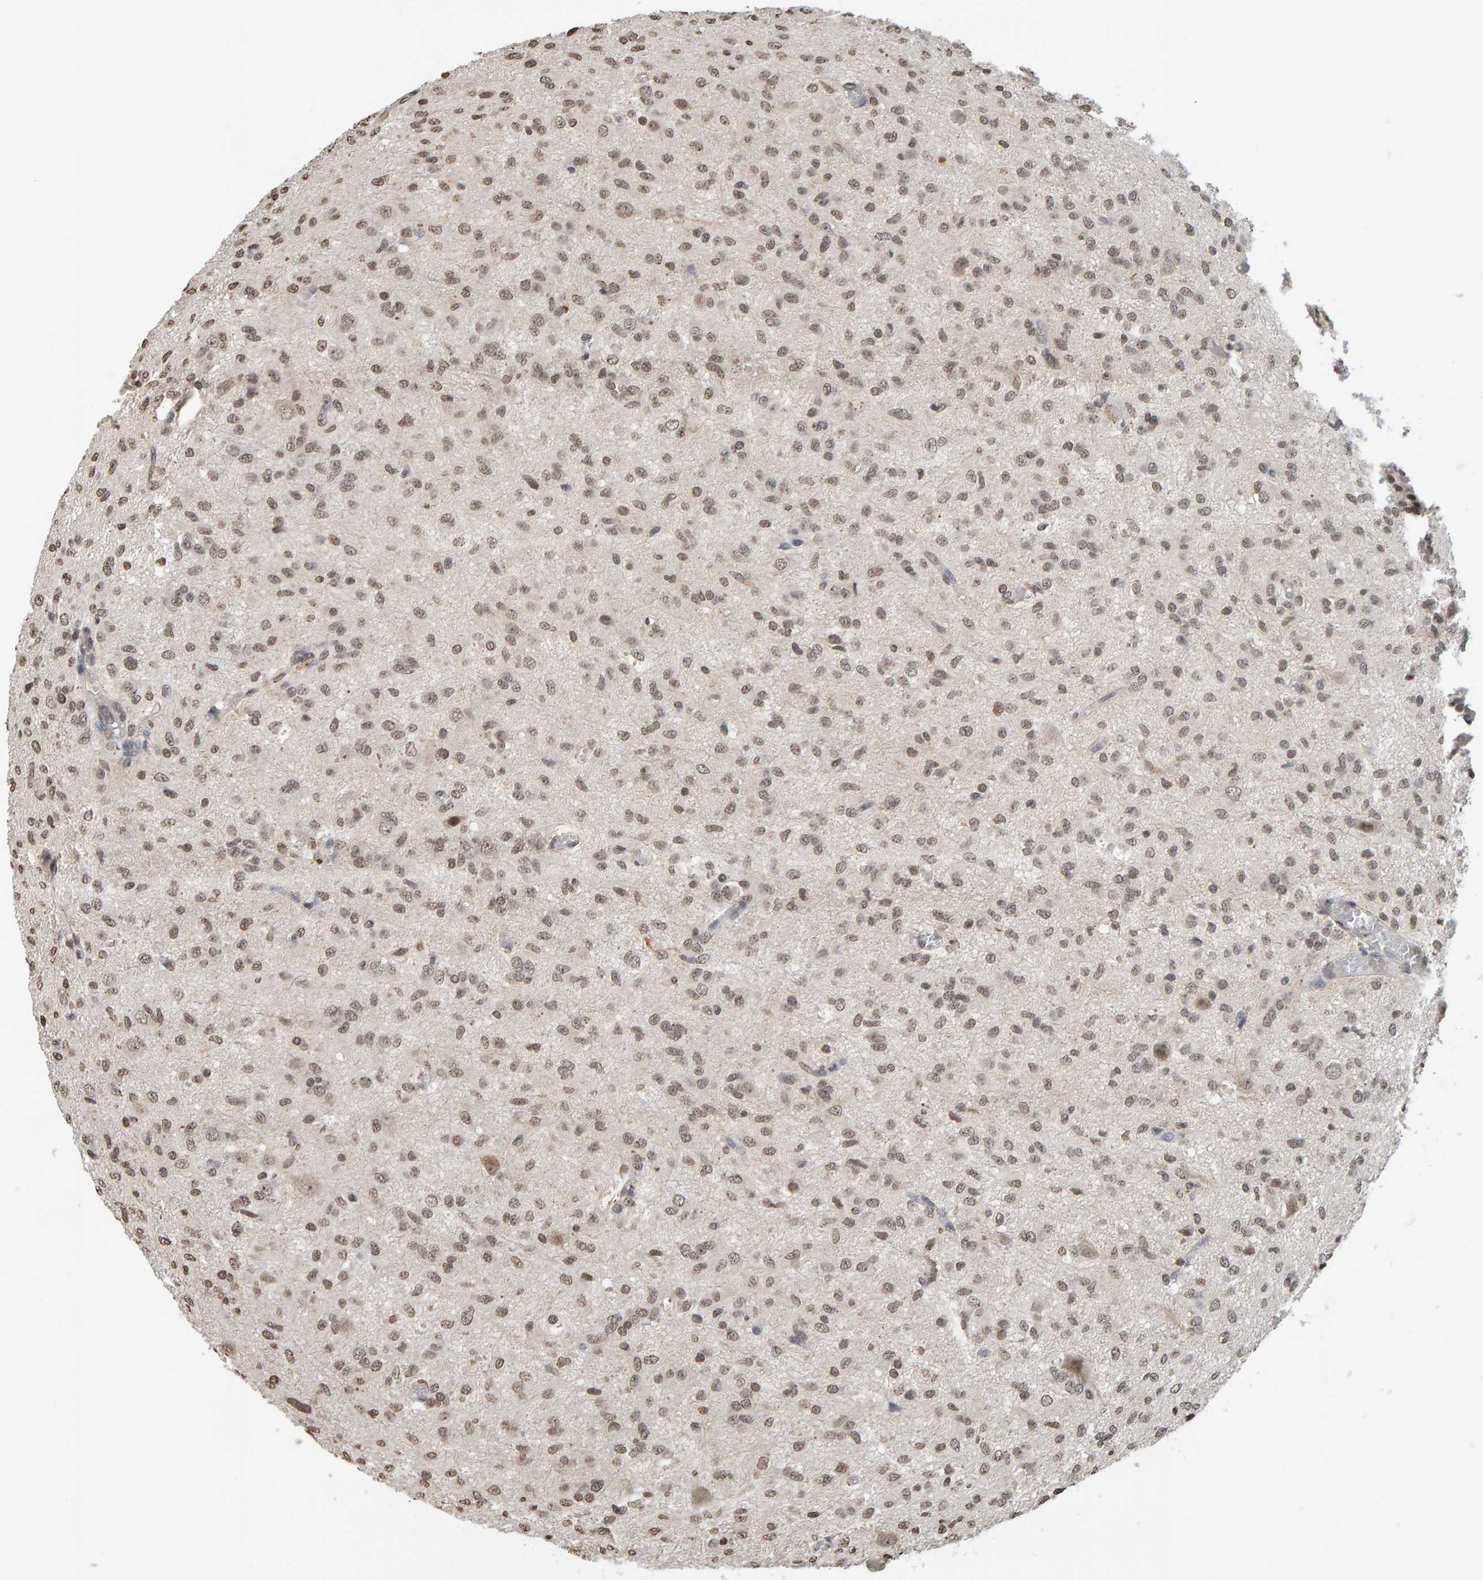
{"staining": {"intensity": "weak", "quantity": ">75%", "location": "nuclear"}, "tissue": "glioma", "cell_type": "Tumor cells", "image_type": "cancer", "snomed": [{"axis": "morphology", "description": "Glioma, malignant, High grade"}, {"axis": "topography", "description": "Brain"}], "caption": "Tumor cells exhibit weak nuclear expression in about >75% of cells in glioma. (Stains: DAB (3,3'-diaminobenzidine) in brown, nuclei in blue, Microscopy: brightfield microscopy at high magnification).", "gene": "AFF4", "patient": {"sex": "female", "age": 59}}